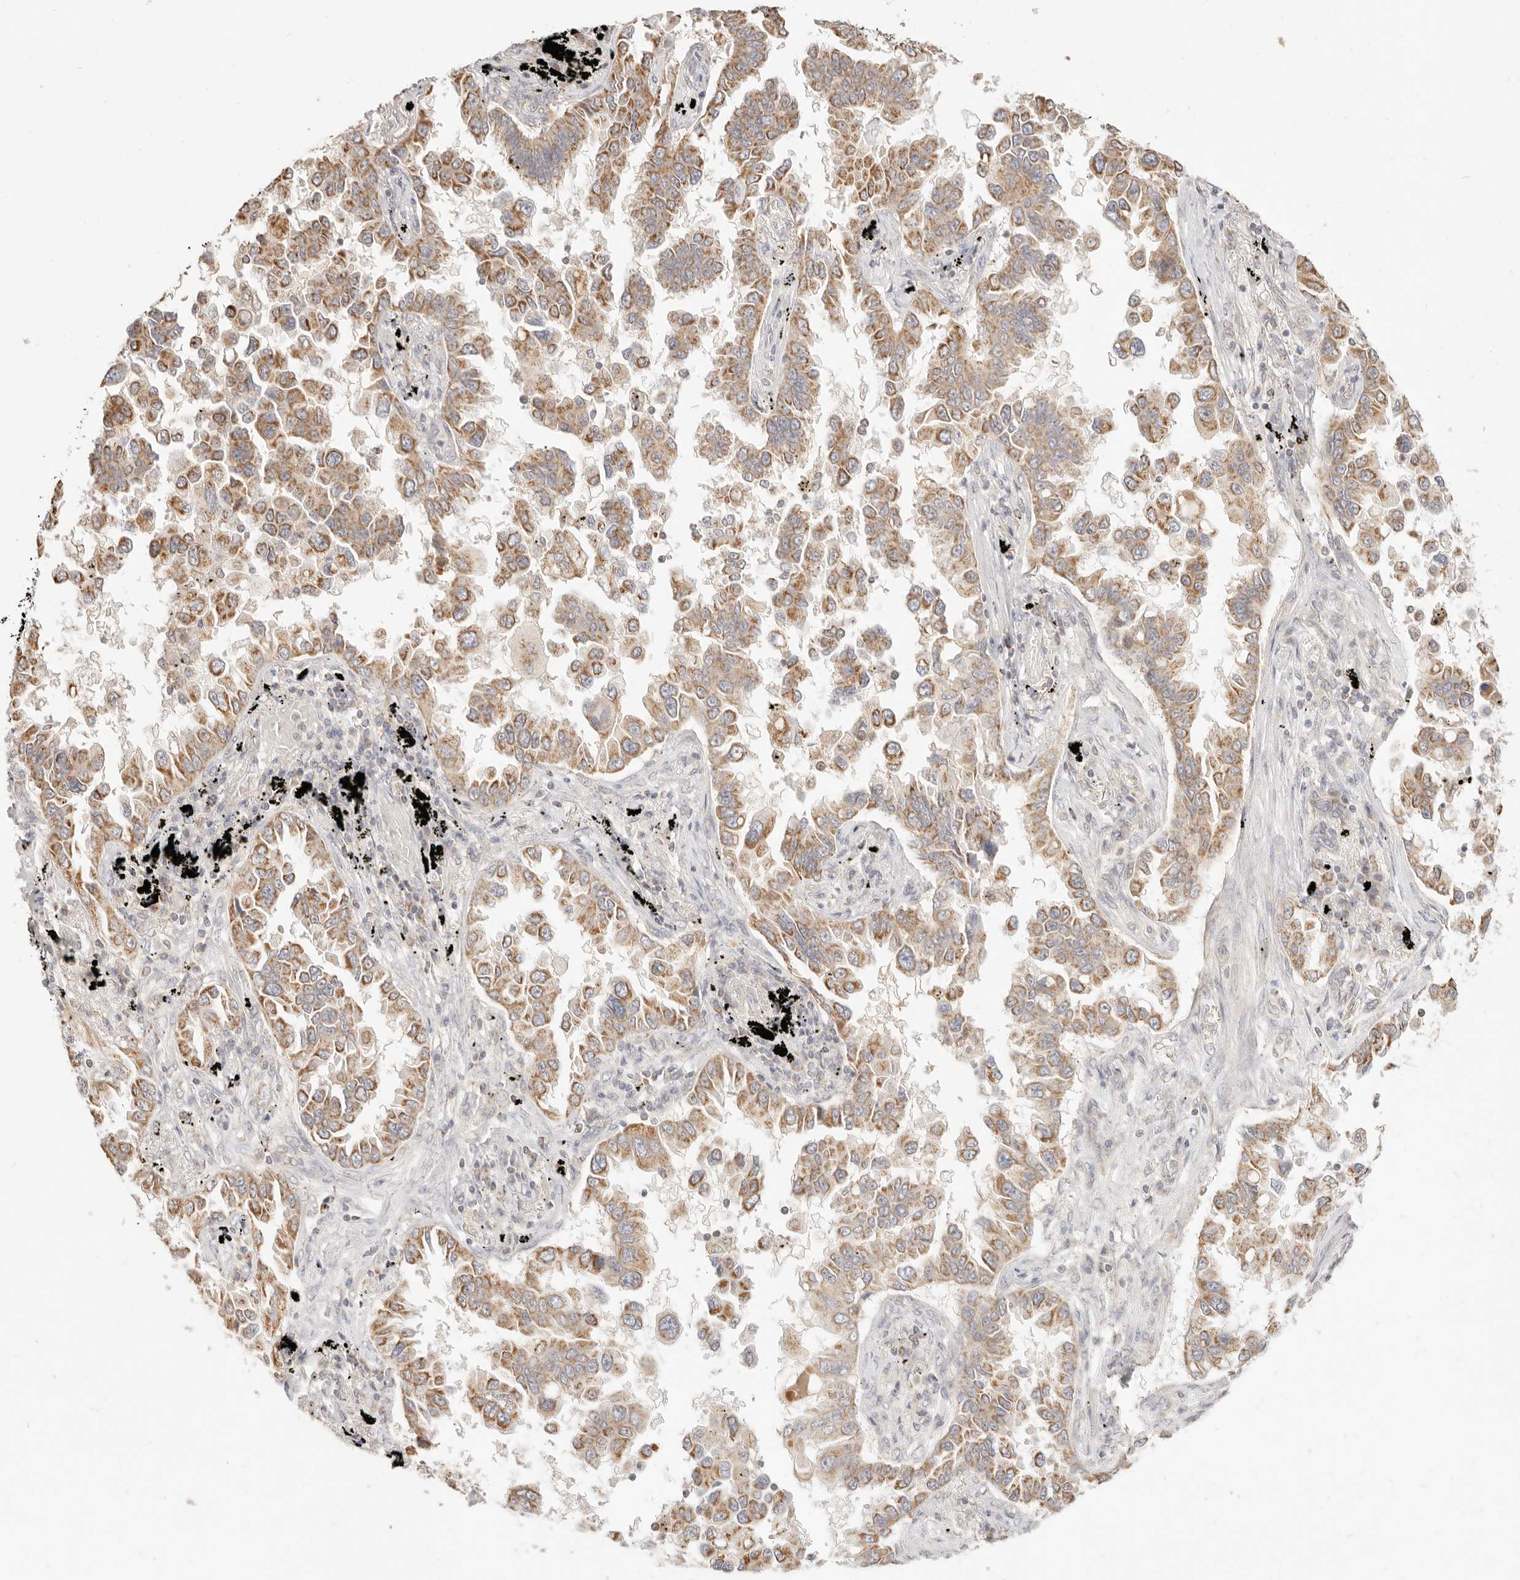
{"staining": {"intensity": "moderate", "quantity": ">75%", "location": "cytoplasmic/membranous"}, "tissue": "lung cancer", "cell_type": "Tumor cells", "image_type": "cancer", "snomed": [{"axis": "morphology", "description": "Adenocarcinoma, NOS"}, {"axis": "topography", "description": "Lung"}], "caption": "IHC (DAB (3,3'-diaminobenzidine)) staining of lung adenocarcinoma displays moderate cytoplasmic/membranous protein staining in approximately >75% of tumor cells.", "gene": "CPLANE2", "patient": {"sex": "female", "age": 67}}